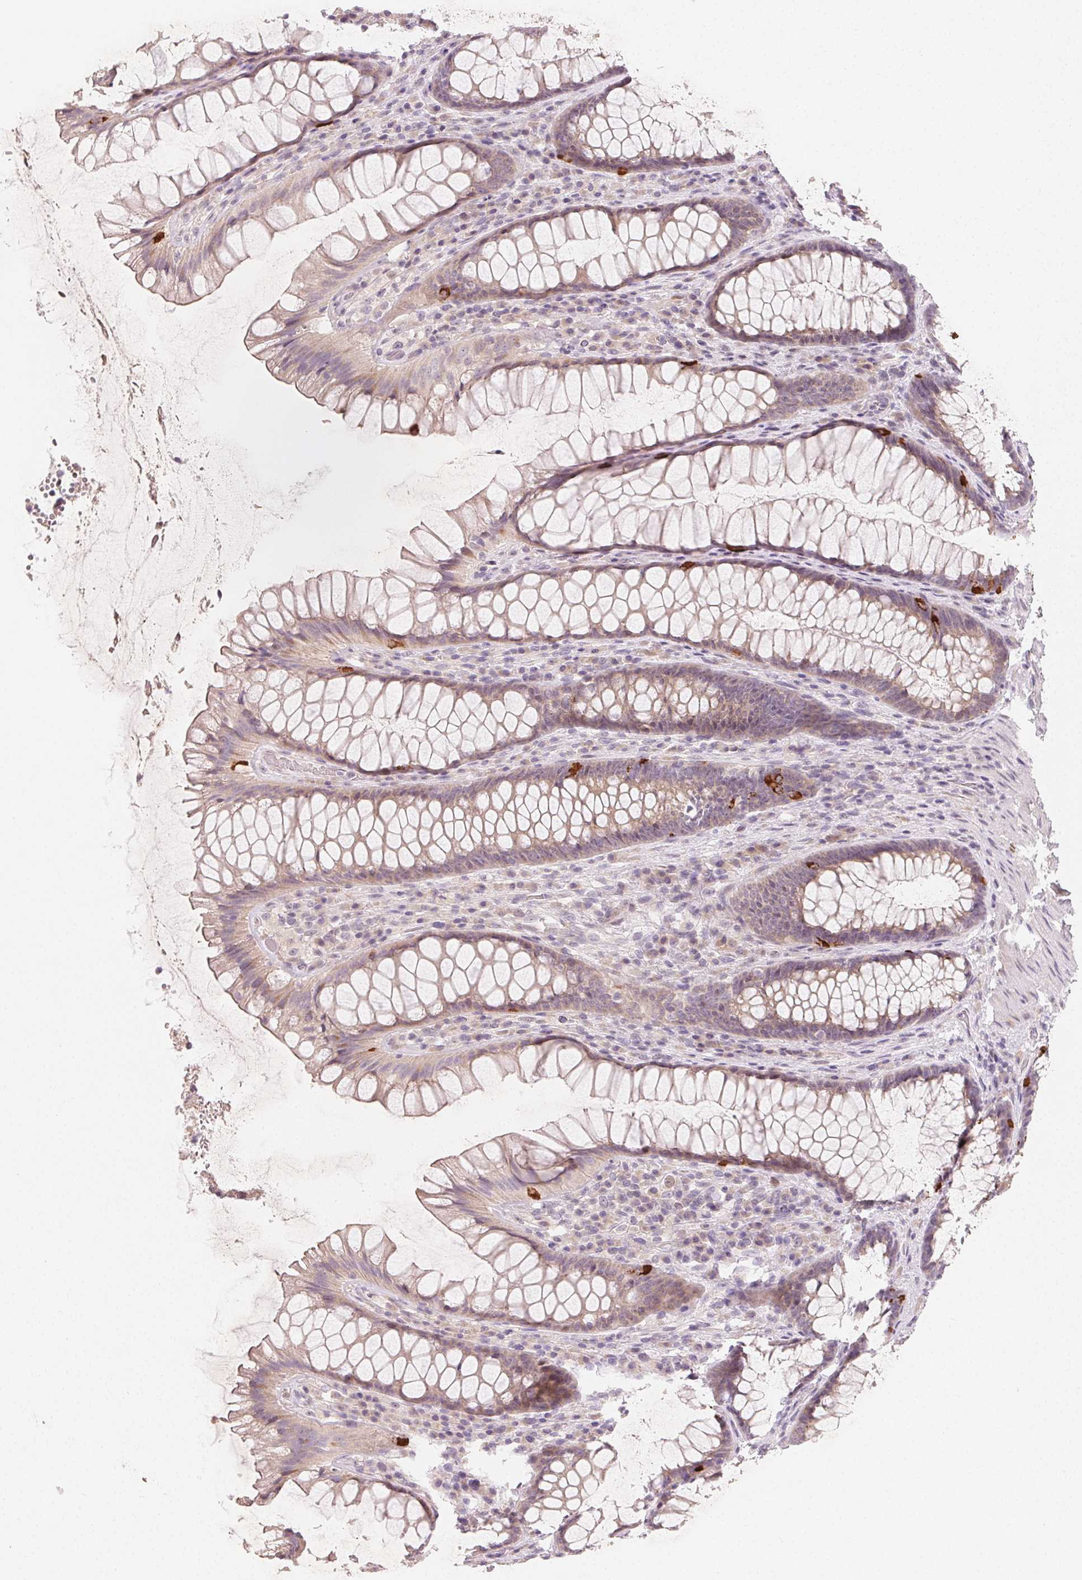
{"staining": {"intensity": "strong", "quantity": "<25%", "location": "cytoplasmic/membranous"}, "tissue": "rectum", "cell_type": "Glandular cells", "image_type": "normal", "snomed": [{"axis": "morphology", "description": "Normal tissue, NOS"}, {"axis": "topography", "description": "Rectum"}], "caption": "Protein expression analysis of unremarkable rectum exhibits strong cytoplasmic/membranous positivity in about <25% of glandular cells. (DAB = brown stain, brightfield microscopy at high magnification).", "gene": "MYBL1", "patient": {"sex": "male", "age": 72}}